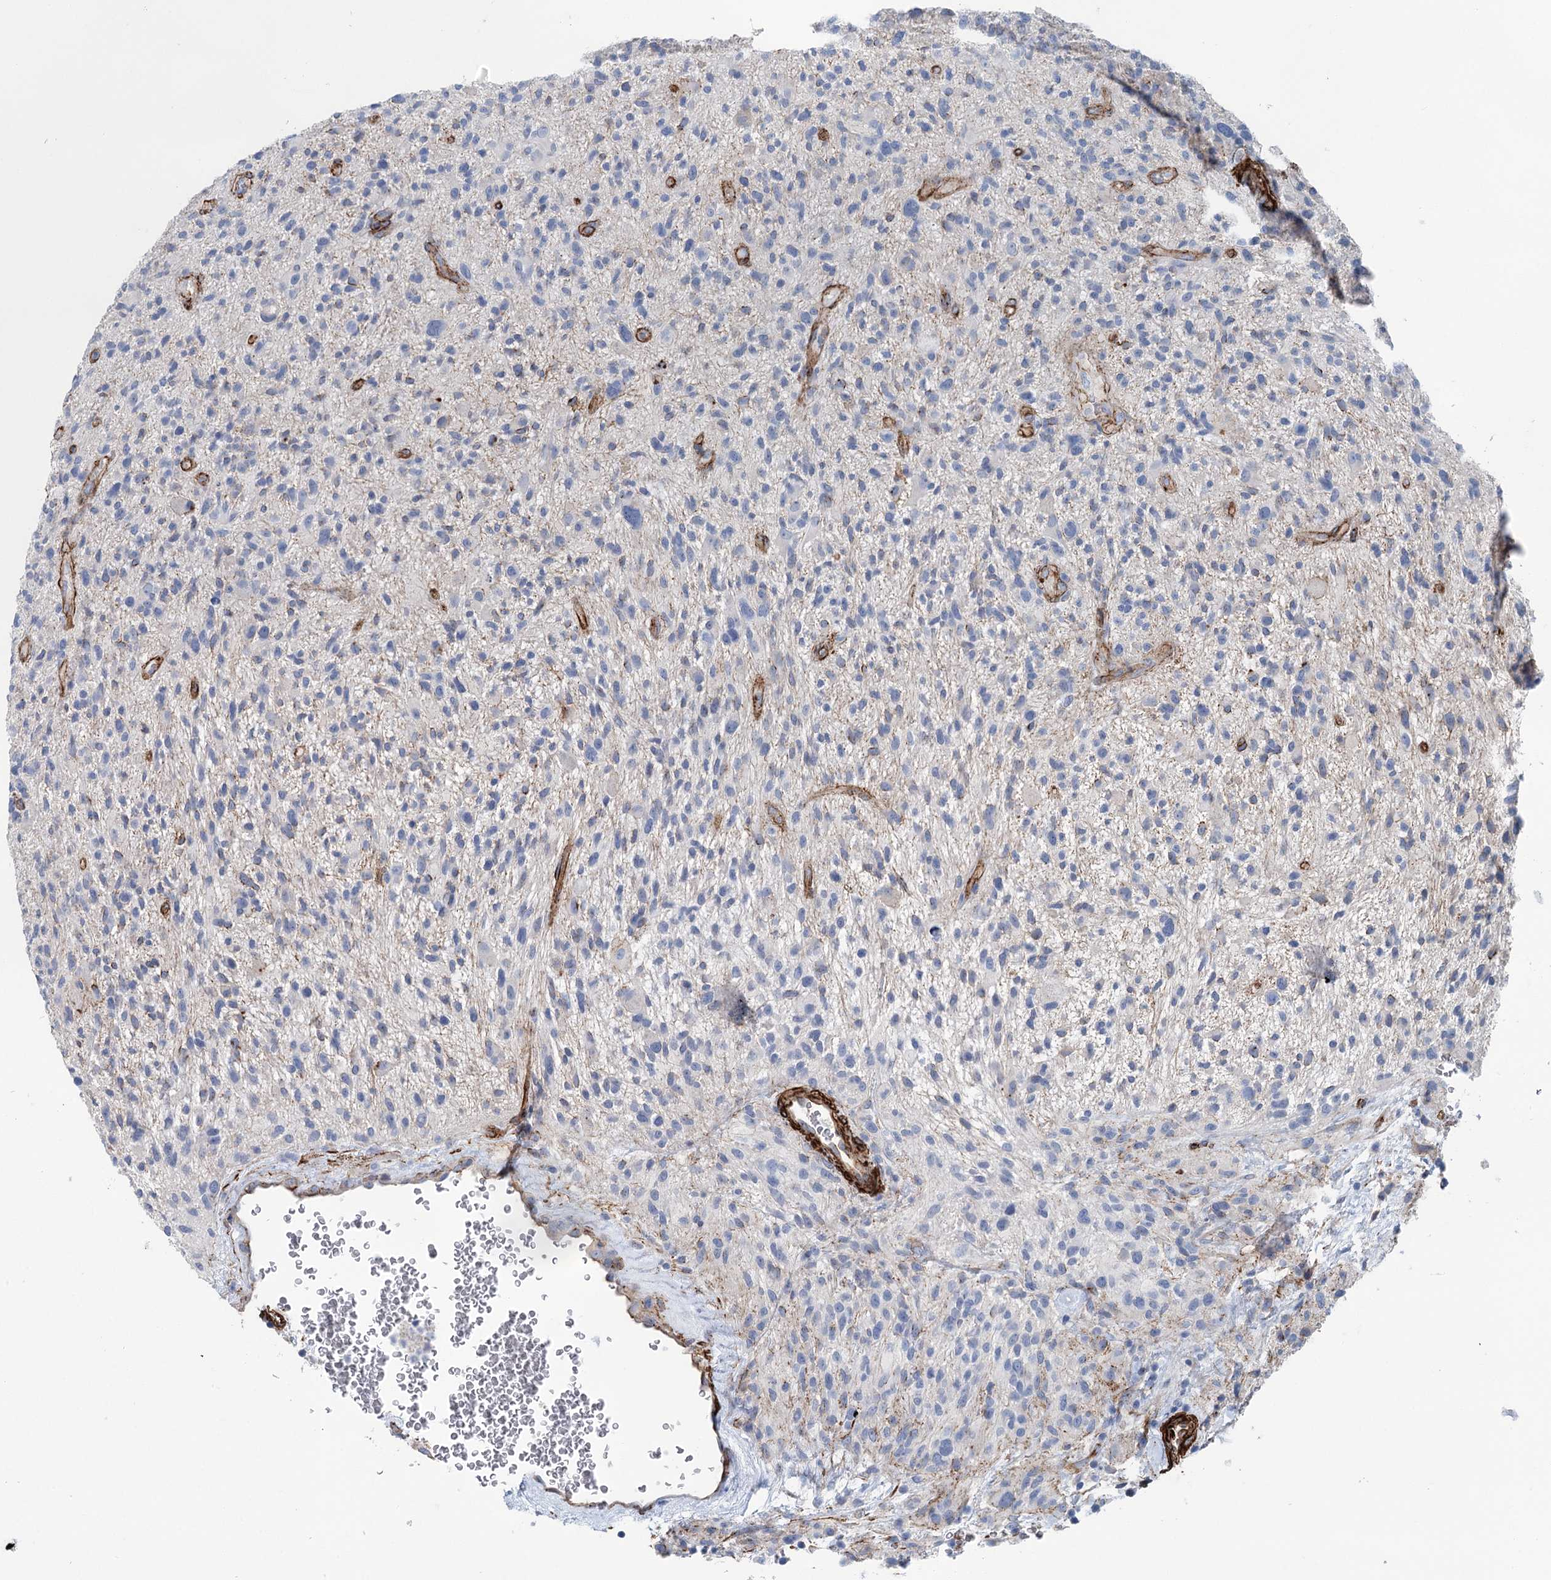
{"staining": {"intensity": "negative", "quantity": "none", "location": "none"}, "tissue": "glioma", "cell_type": "Tumor cells", "image_type": "cancer", "snomed": [{"axis": "morphology", "description": "Glioma, malignant, High grade"}, {"axis": "topography", "description": "Brain"}], "caption": "DAB (3,3'-diaminobenzidine) immunohistochemical staining of malignant glioma (high-grade) shows no significant staining in tumor cells.", "gene": "IQSEC1", "patient": {"sex": "male", "age": 47}}